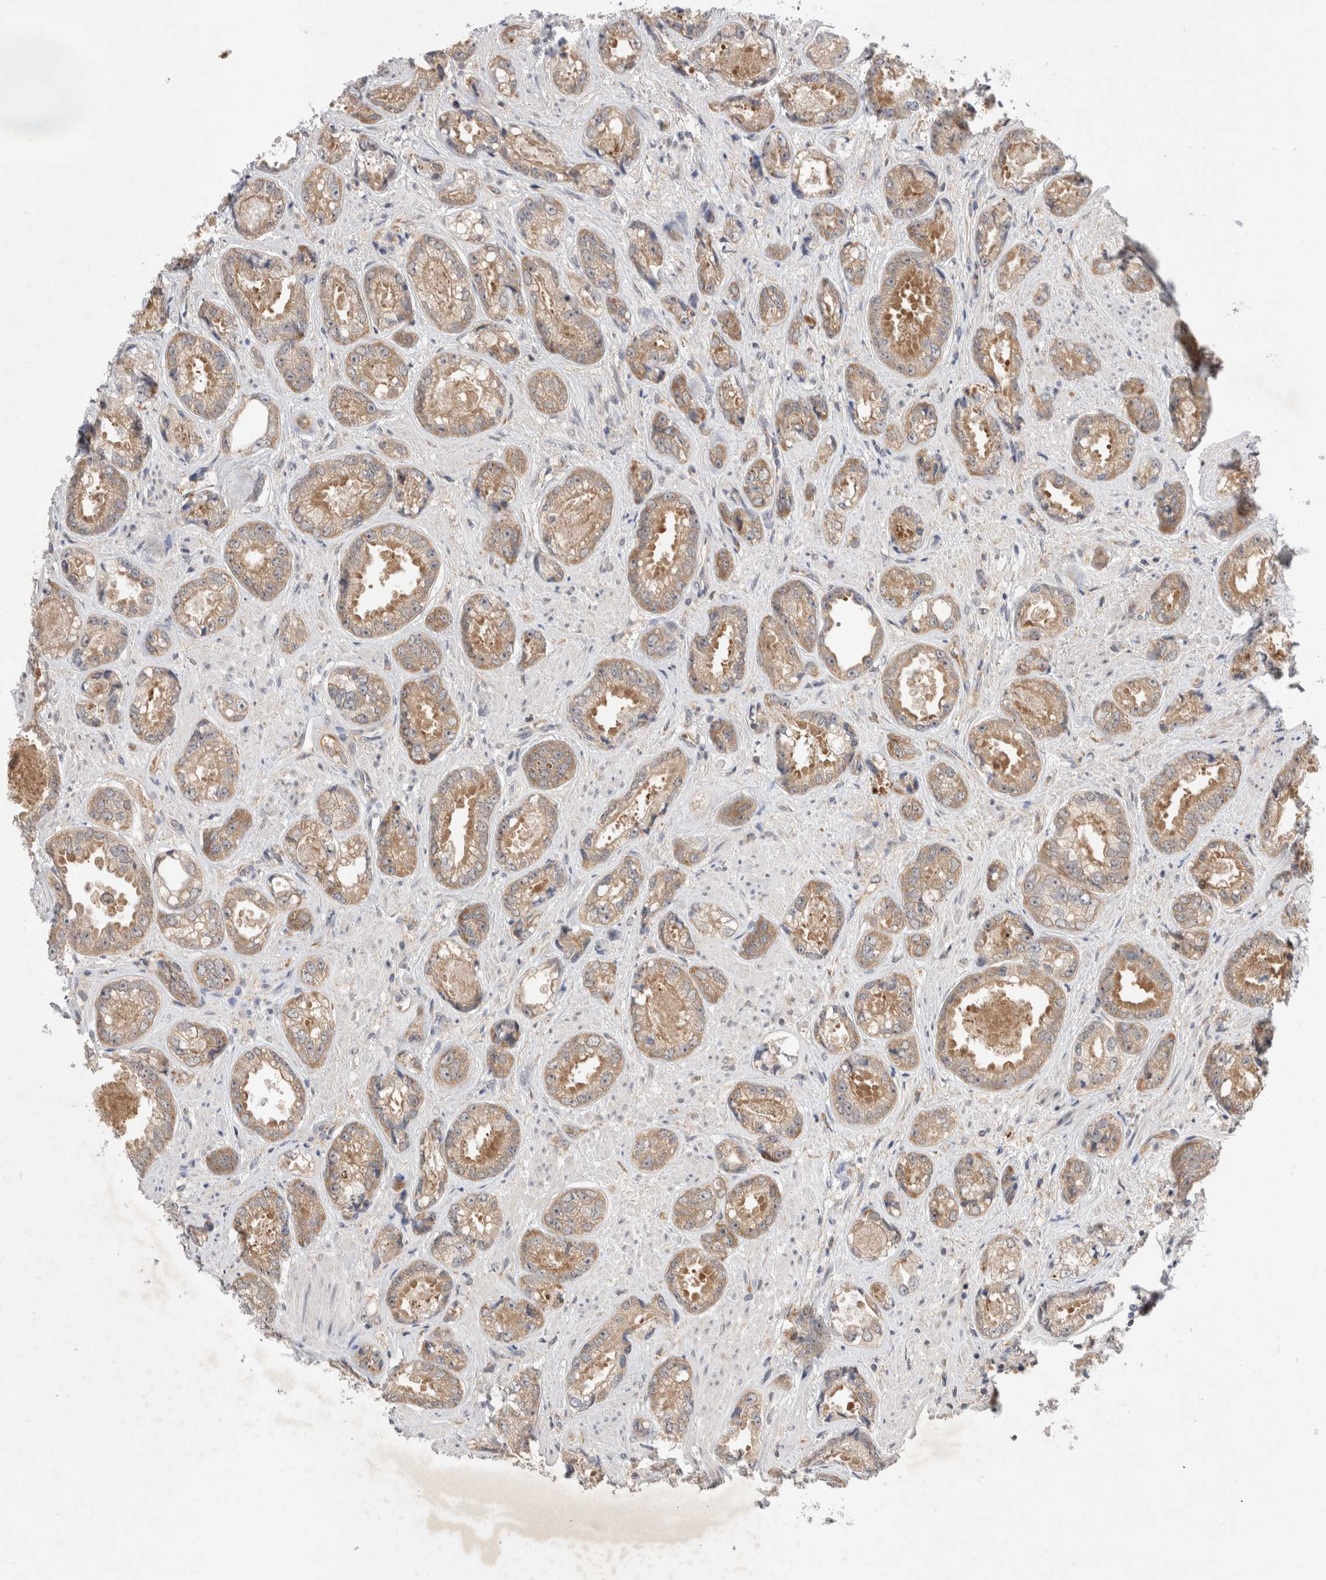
{"staining": {"intensity": "moderate", "quantity": ">75%", "location": "cytoplasmic/membranous"}, "tissue": "prostate cancer", "cell_type": "Tumor cells", "image_type": "cancer", "snomed": [{"axis": "morphology", "description": "Adenocarcinoma, High grade"}, {"axis": "topography", "description": "Prostate"}], "caption": "Prostate adenocarcinoma (high-grade) stained with a brown dye reveals moderate cytoplasmic/membranous positive expression in about >75% of tumor cells.", "gene": "EIF3E", "patient": {"sex": "male", "age": 61}}